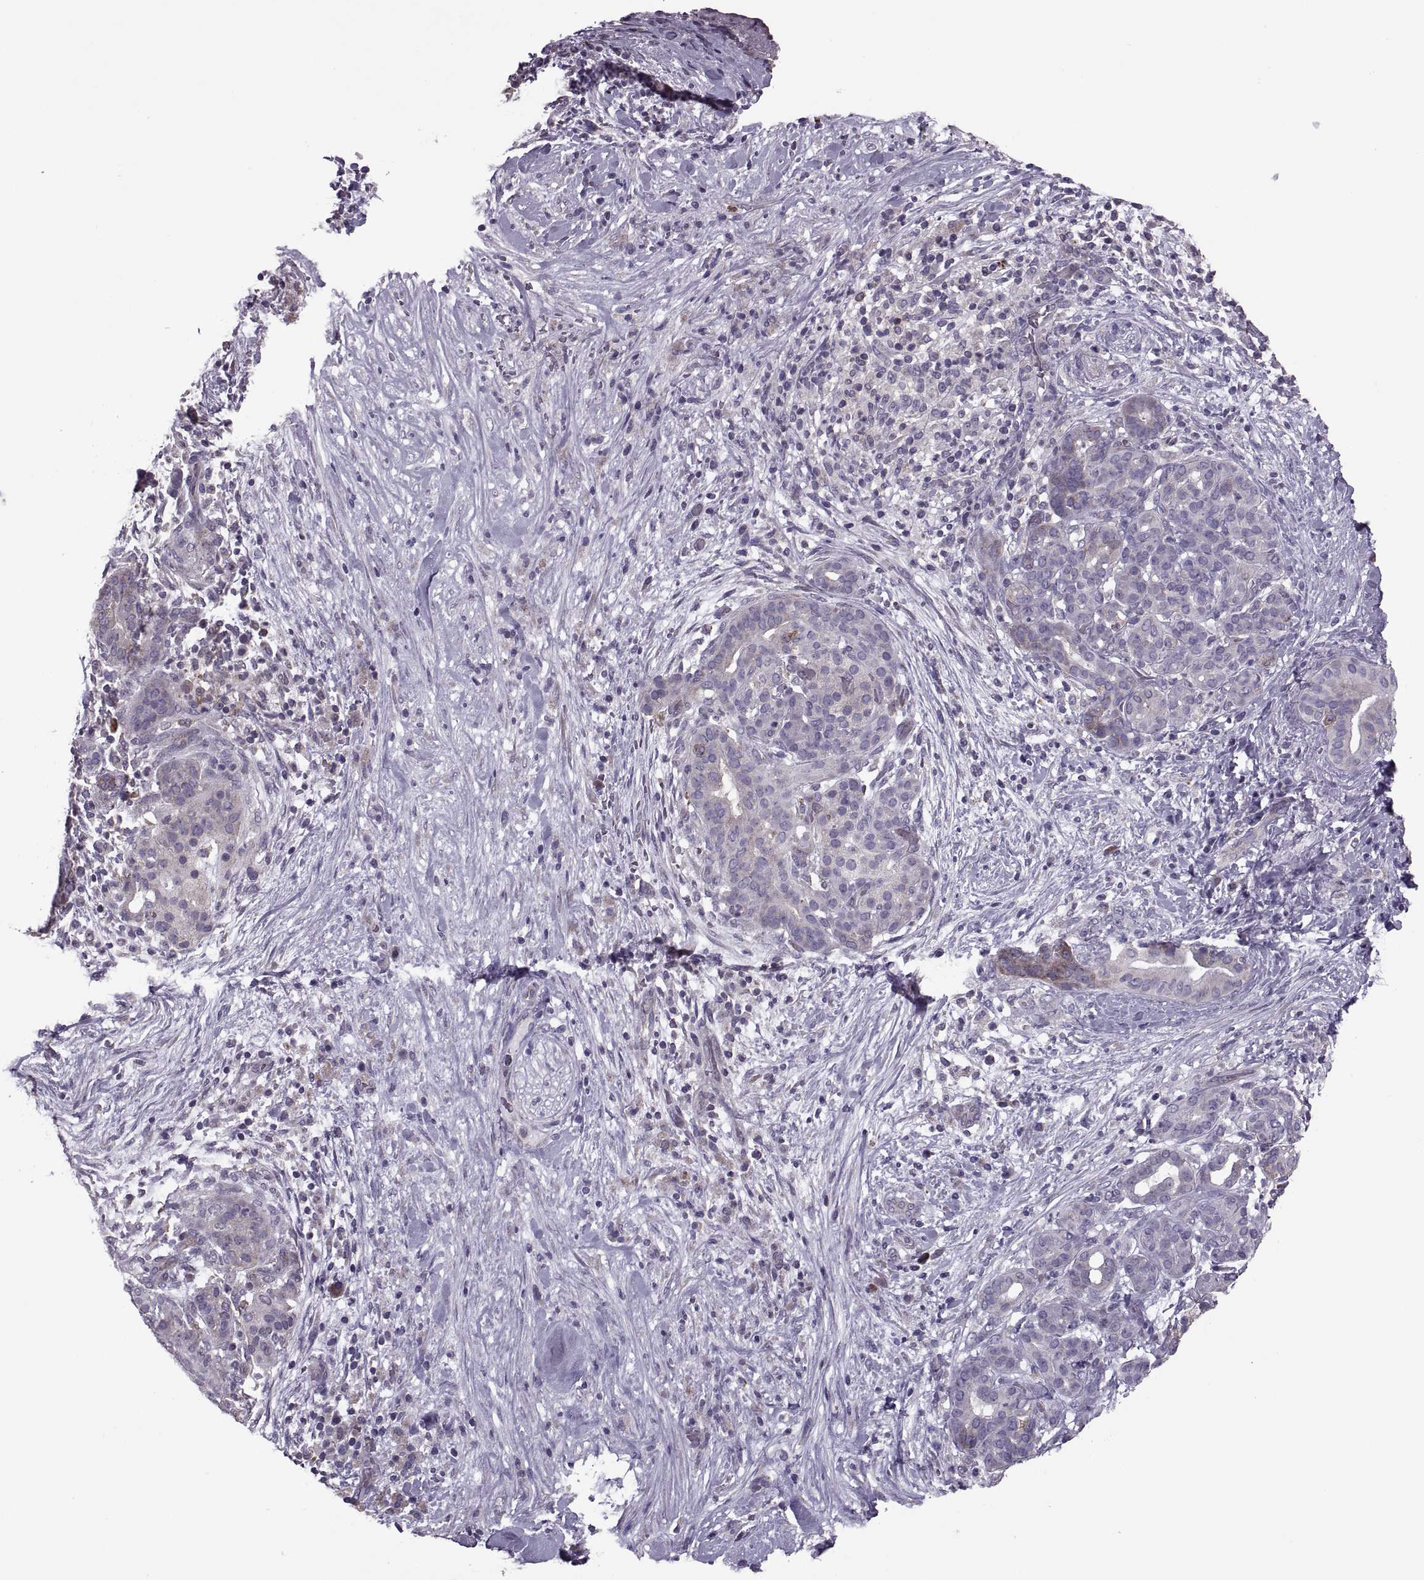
{"staining": {"intensity": "moderate", "quantity": "25%-75%", "location": "cytoplasmic/membranous"}, "tissue": "pancreatic cancer", "cell_type": "Tumor cells", "image_type": "cancer", "snomed": [{"axis": "morphology", "description": "Adenocarcinoma, NOS"}, {"axis": "topography", "description": "Pancreas"}], "caption": "A brown stain highlights moderate cytoplasmic/membranous staining of a protein in human adenocarcinoma (pancreatic) tumor cells.", "gene": "PABPC1", "patient": {"sex": "male", "age": 44}}